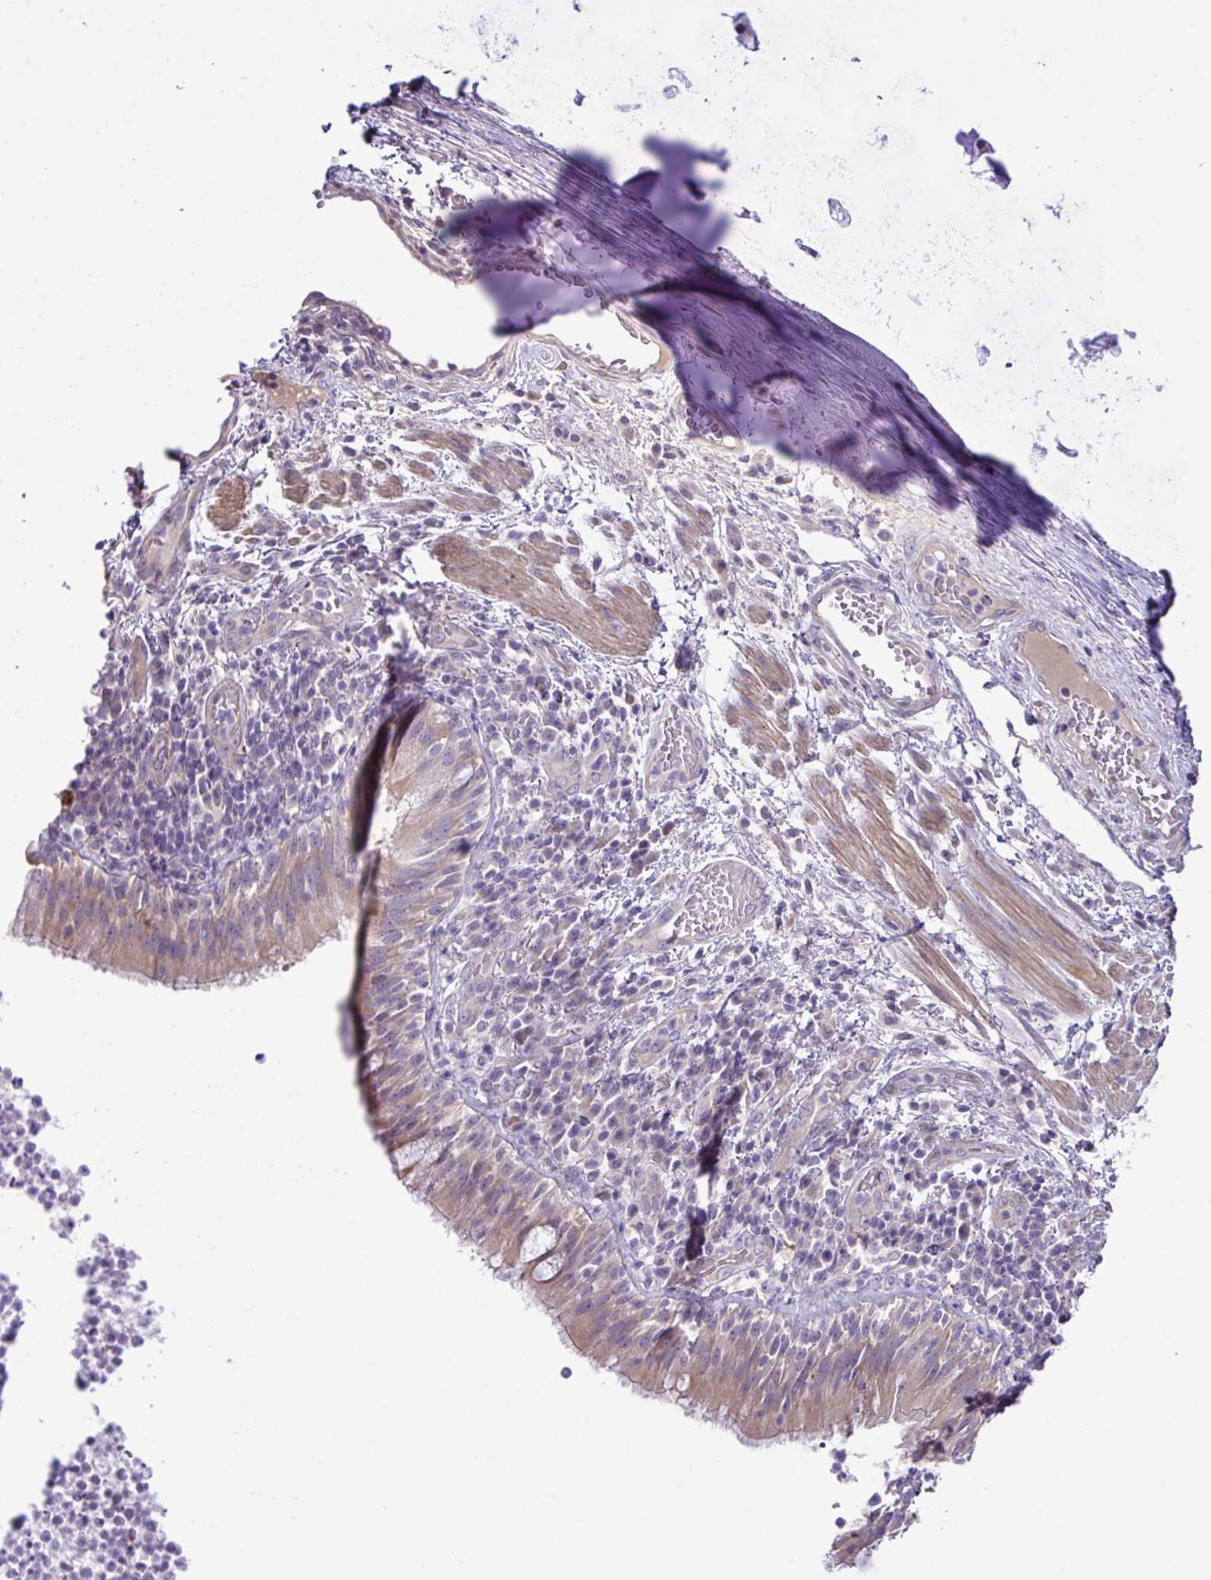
{"staining": {"intensity": "moderate", "quantity": ">75%", "location": "cytoplasmic/membranous"}, "tissue": "bronchus", "cell_type": "Respiratory epithelial cells", "image_type": "normal", "snomed": [{"axis": "morphology", "description": "Normal tissue, NOS"}, {"axis": "topography", "description": "Cartilage tissue"}, {"axis": "topography", "description": "Bronchus"}], "caption": "This is a photomicrograph of IHC staining of normal bronchus, which shows moderate positivity in the cytoplasmic/membranous of respiratory epithelial cells.", "gene": "SYNPO2L", "patient": {"sex": "male", "age": 56}}